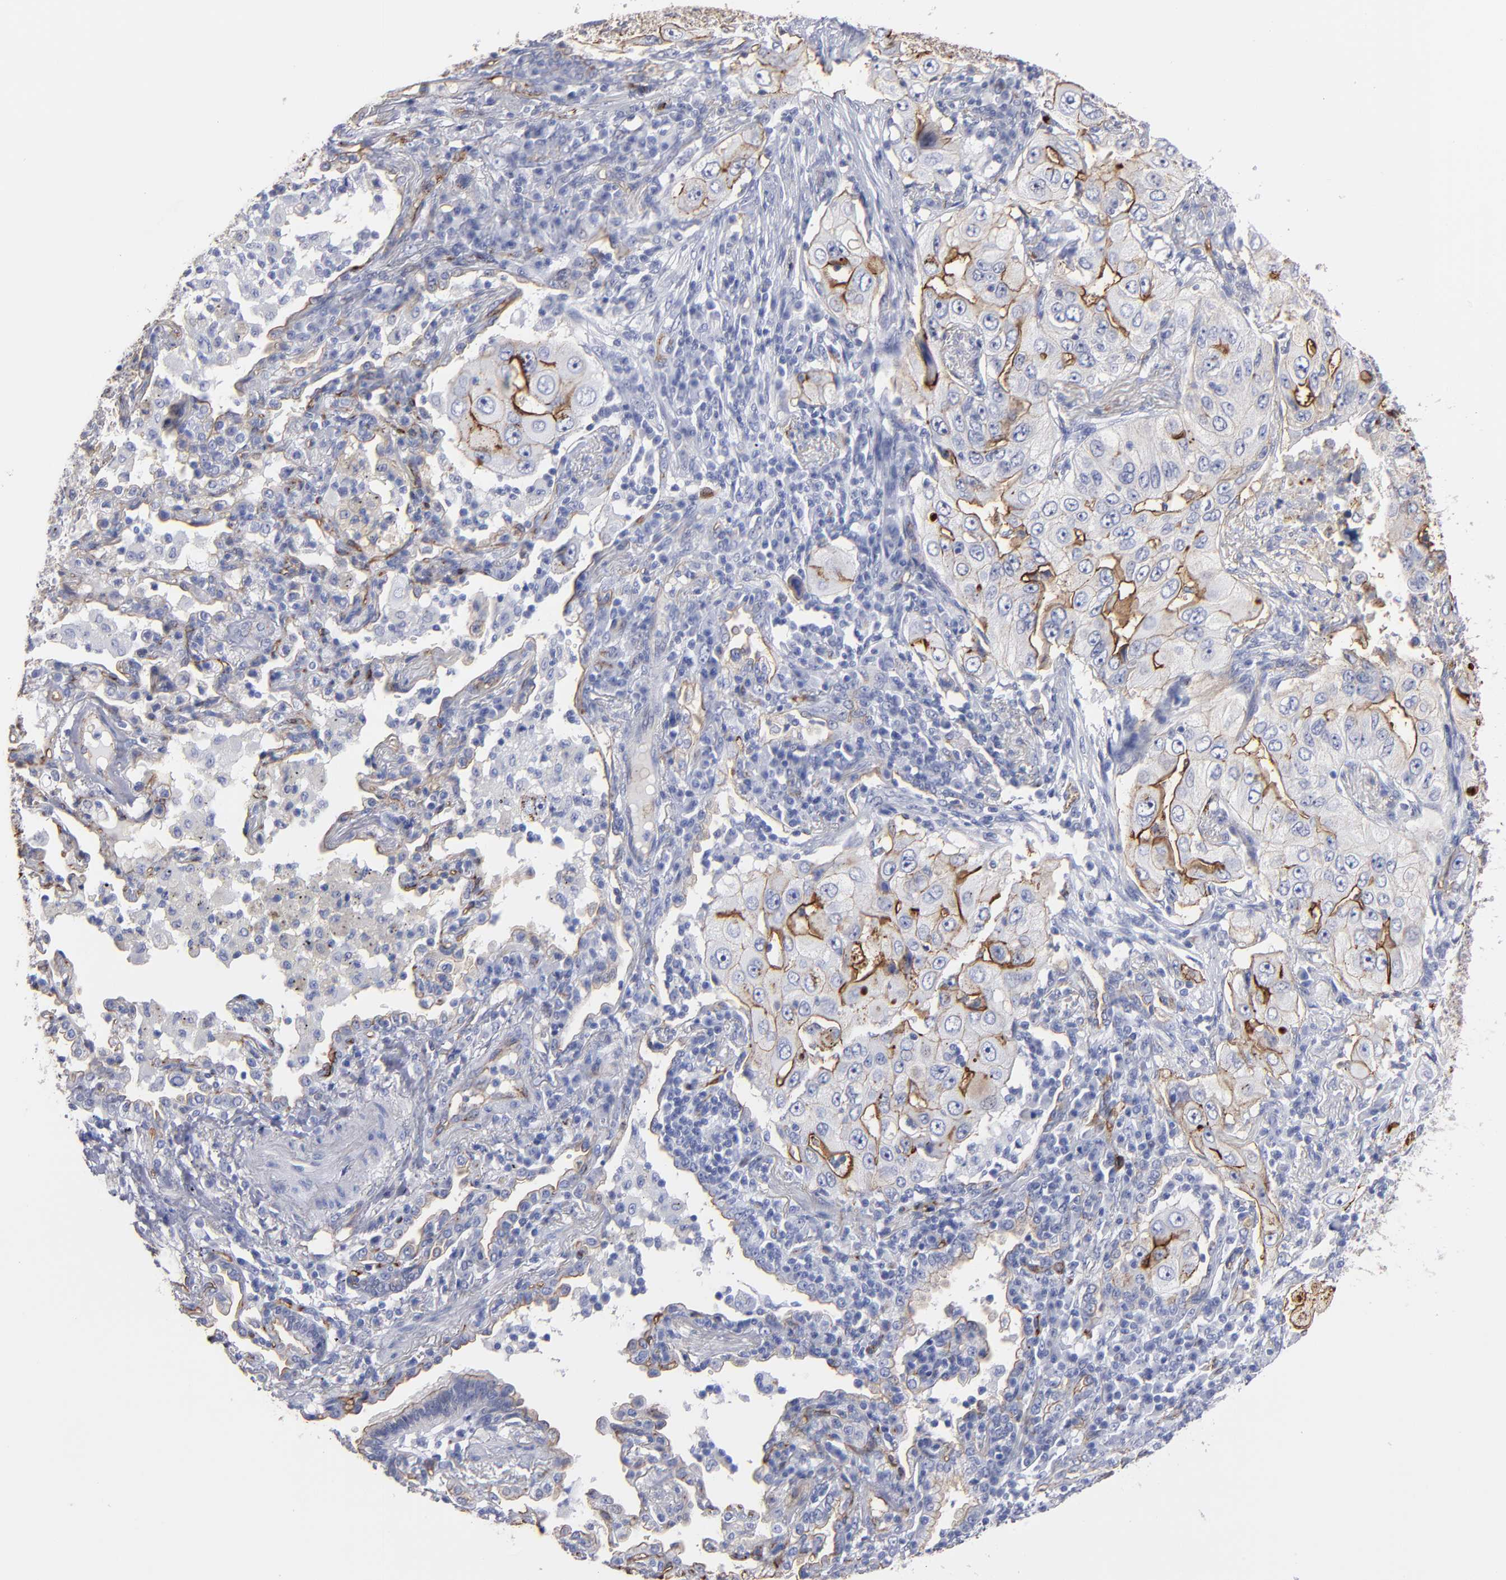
{"staining": {"intensity": "moderate", "quantity": "<25%", "location": "cytoplasmic/membranous"}, "tissue": "lung cancer", "cell_type": "Tumor cells", "image_type": "cancer", "snomed": [{"axis": "morphology", "description": "Adenocarcinoma, NOS"}, {"axis": "topography", "description": "Lung"}], "caption": "Immunohistochemical staining of lung cancer (adenocarcinoma) exhibits moderate cytoplasmic/membranous protein staining in approximately <25% of tumor cells.", "gene": "TM4SF1", "patient": {"sex": "male", "age": 84}}